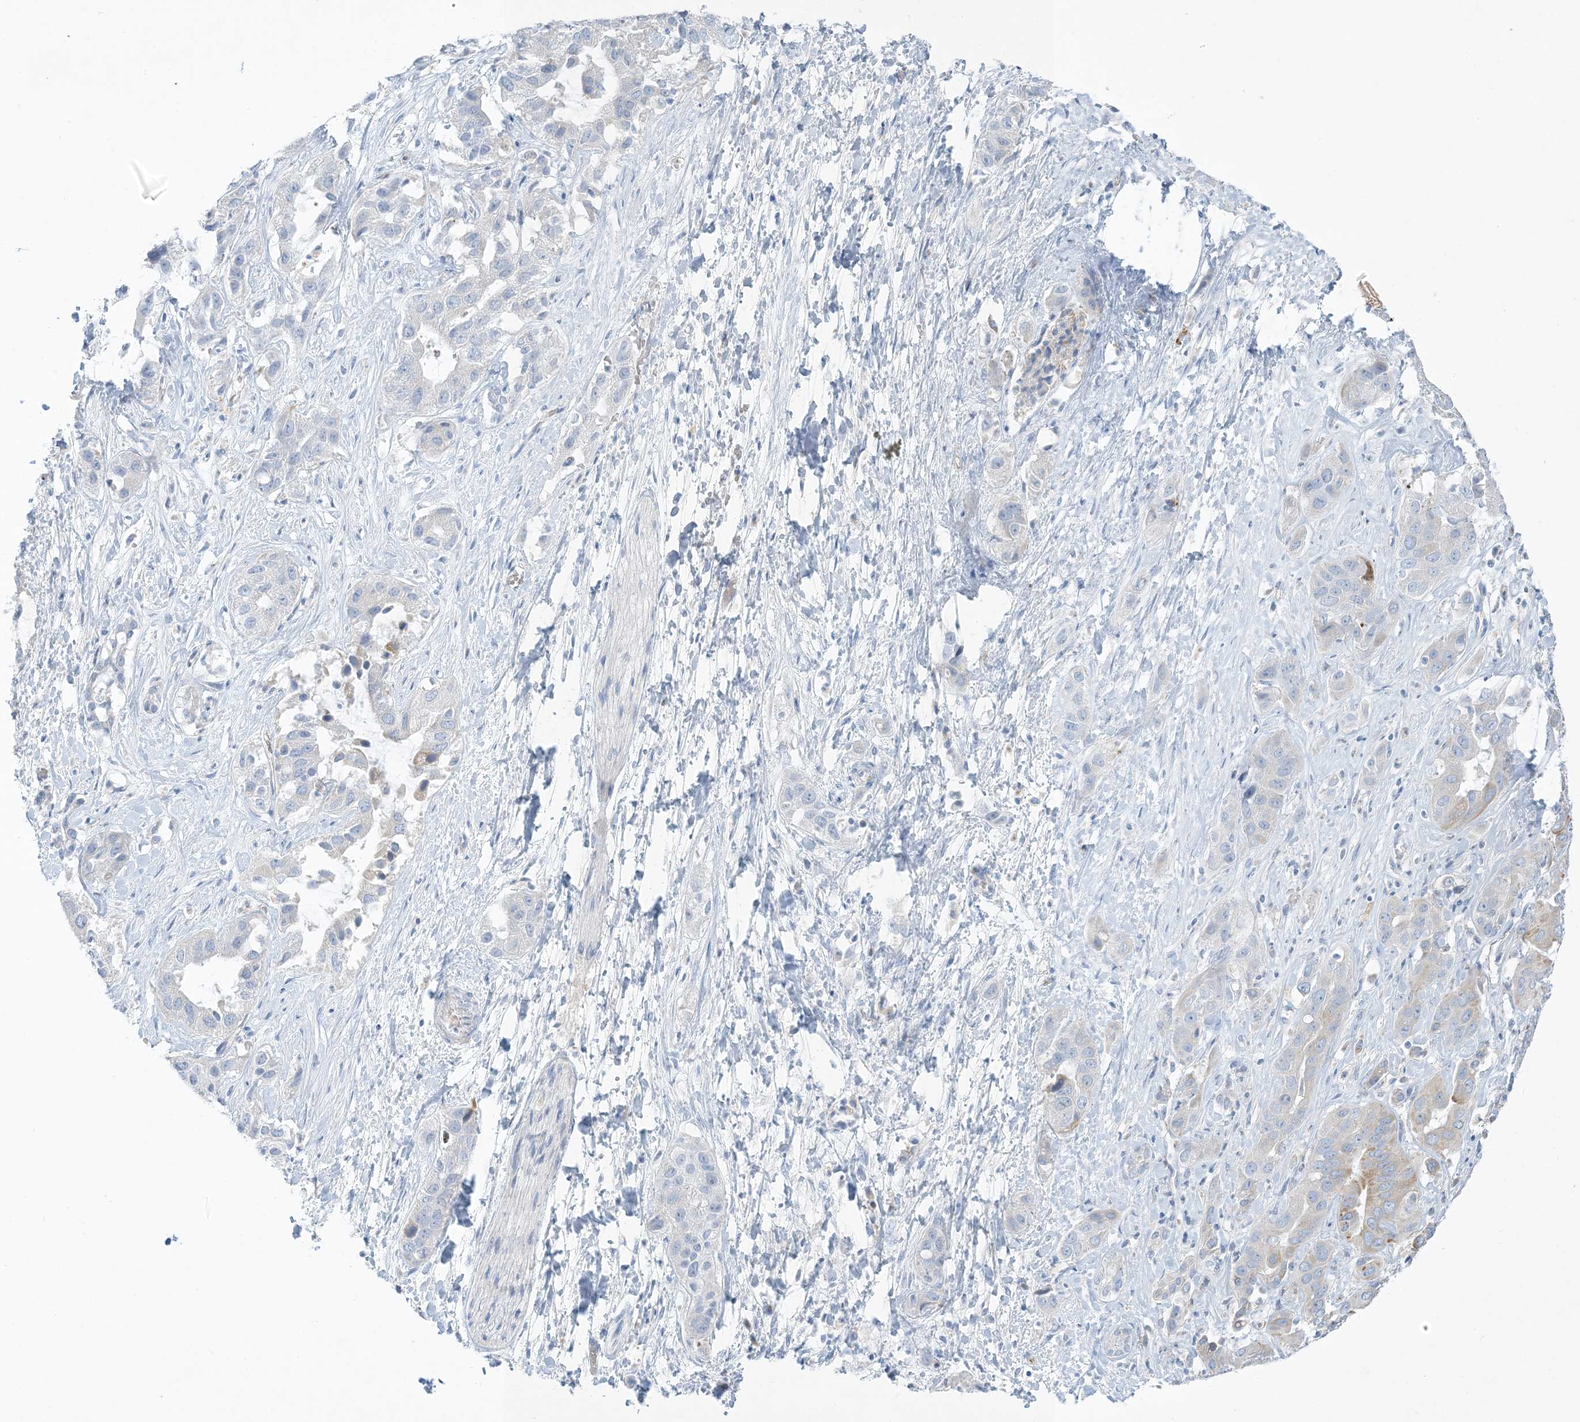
{"staining": {"intensity": "negative", "quantity": "none", "location": "none"}, "tissue": "liver cancer", "cell_type": "Tumor cells", "image_type": "cancer", "snomed": [{"axis": "morphology", "description": "Cholangiocarcinoma"}, {"axis": "topography", "description": "Liver"}], "caption": "The immunohistochemistry (IHC) micrograph has no significant staining in tumor cells of cholangiocarcinoma (liver) tissue.", "gene": "XIRP2", "patient": {"sex": "female", "age": 52}}